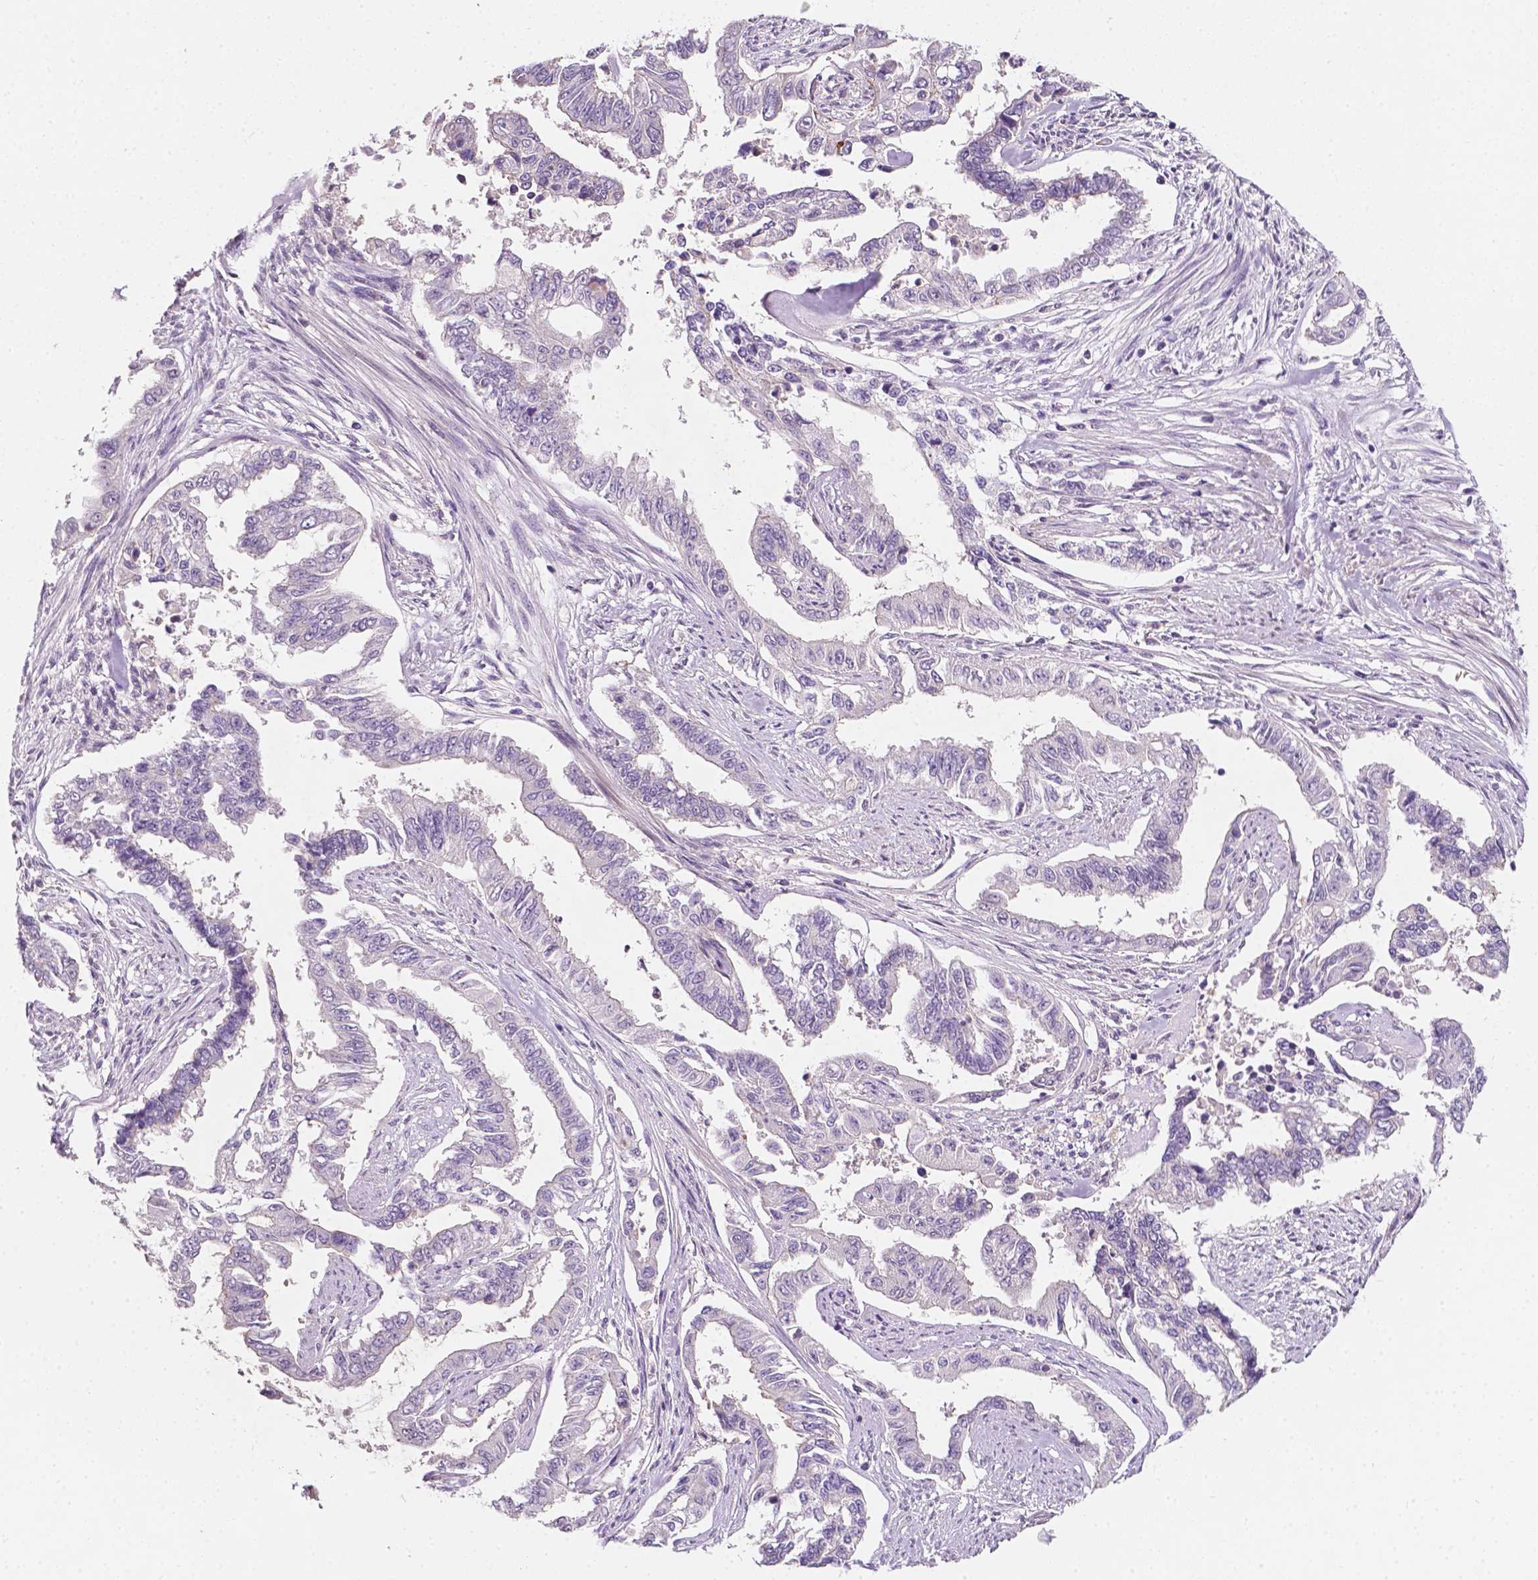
{"staining": {"intensity": "negative", "quantity": "none", "location": "none"}, "tissue": "endometrial cancer", "cell_type": "Tumor cells", "image_type": "cancer", "snomed": [{"axis": "morphology", "description": "Adenocarcinoma, NOS"}, {"axis": "topography", "description": "Uterus"}], "caption": "Tumor cells are negative for protein expression in human endometrial adenocarcinoma. The staining was performed using DAB to visualize the protein expression in brown, while the nuclei were stained in blue with hematoxylin (Magnification: 20x).", "gene": "EGFR", "patient": {"sex": "female", "age": 59}}